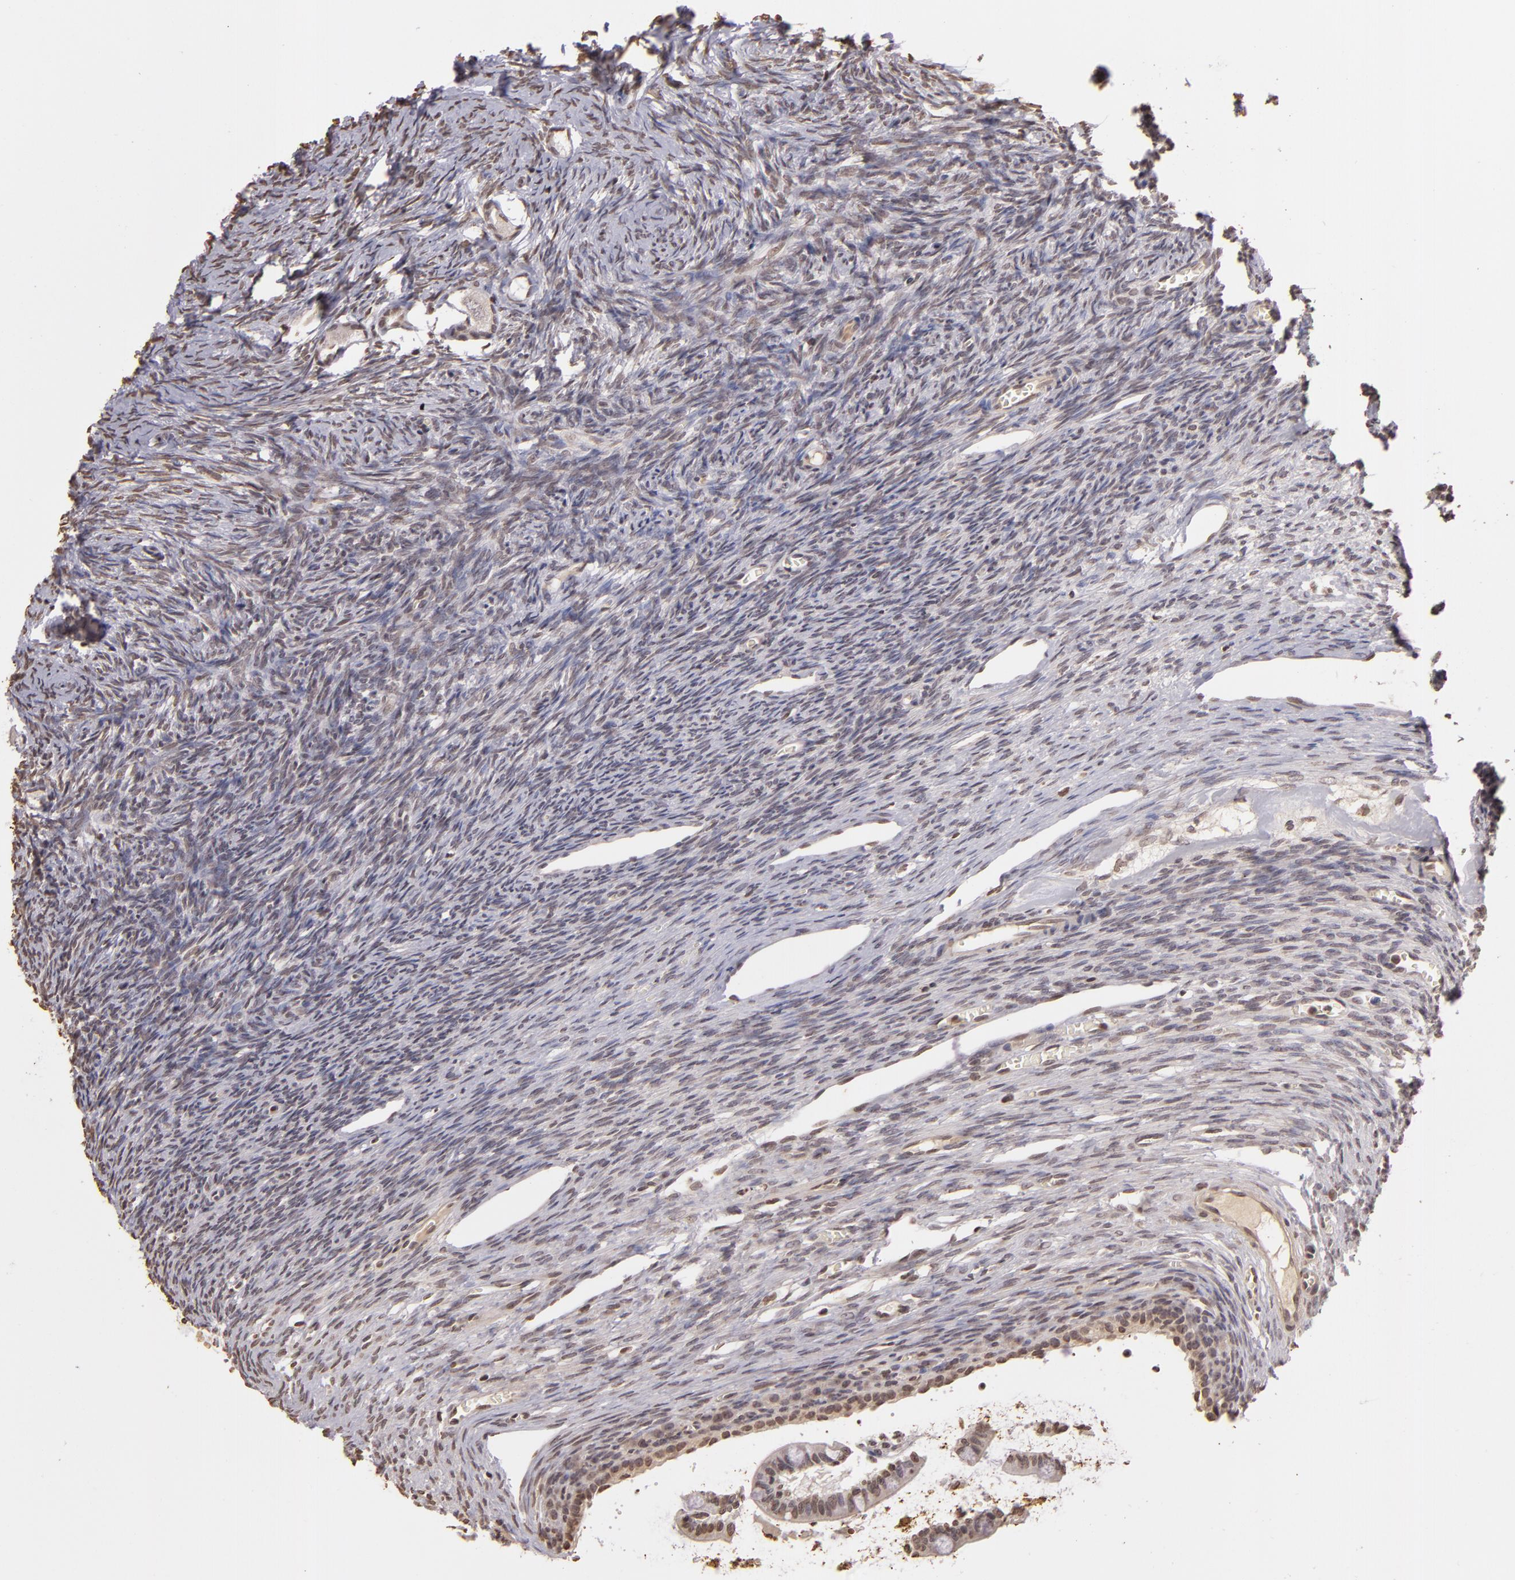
{"staining": {"intensity": "moderate", "quantity": ">75%", "location": "nuclear"}, "tissue": "ovary", "cell_type": "Follicle cells", "image_type": "normal", "snomed": [{"axis": "morphology", "description": "Normal tissue, NOS"}, {"axis": "topography", "description": "Ovary"}], "caption": "IHC photomicrograph of benign ovary: human ovary stained using IHC shows medium levels of moderate protein expression localized specifically in the nuclear of follicle cells, appearing as a nuclear brown color.", "gene": "THRB", "patient": {"sex": "female", "age": 27}}